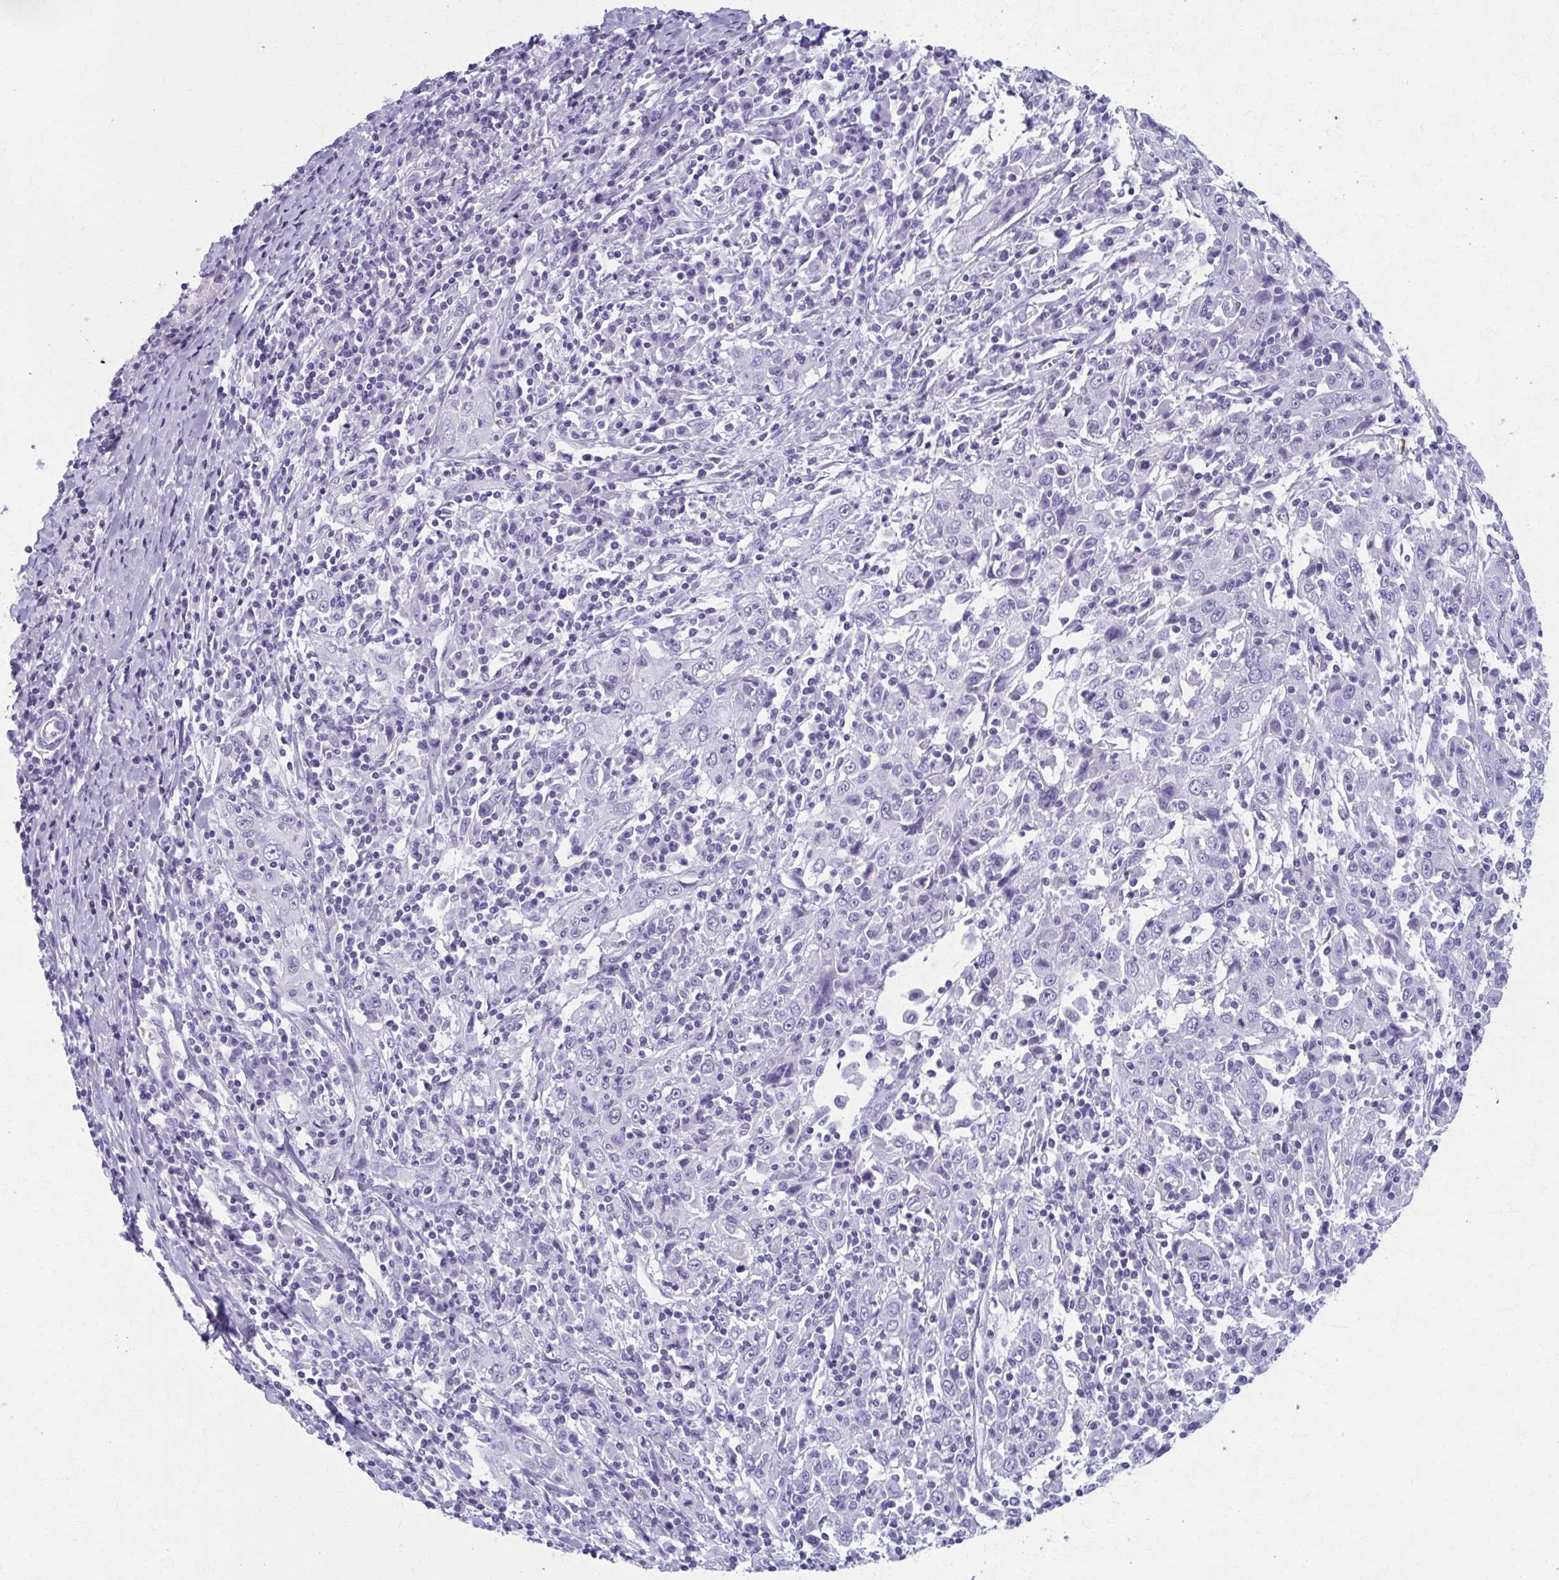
{"staining": {"intensity": "negative", "quantity": "none", "location": "none"}, "tissue": "cervical cancer", "cell_type": "Tumor cells", "image_type": "cancer", "snomed": [{"axis": "morphology", "description": "Squamous cell carcinoma, NOS"}, {"axis": "topography", "description": "Cervix"}], "caption": "Immunohistochemistry (IHC) image of neoplastic tissue: human squamous cell carcinoma (cervical) stained with DAB (3,3'-diaminobenzidine) demonstrates no significant protein expression in tumor cells.", "gene": "MPLKIP", "patient": {"sex": "female", "age": 46}}